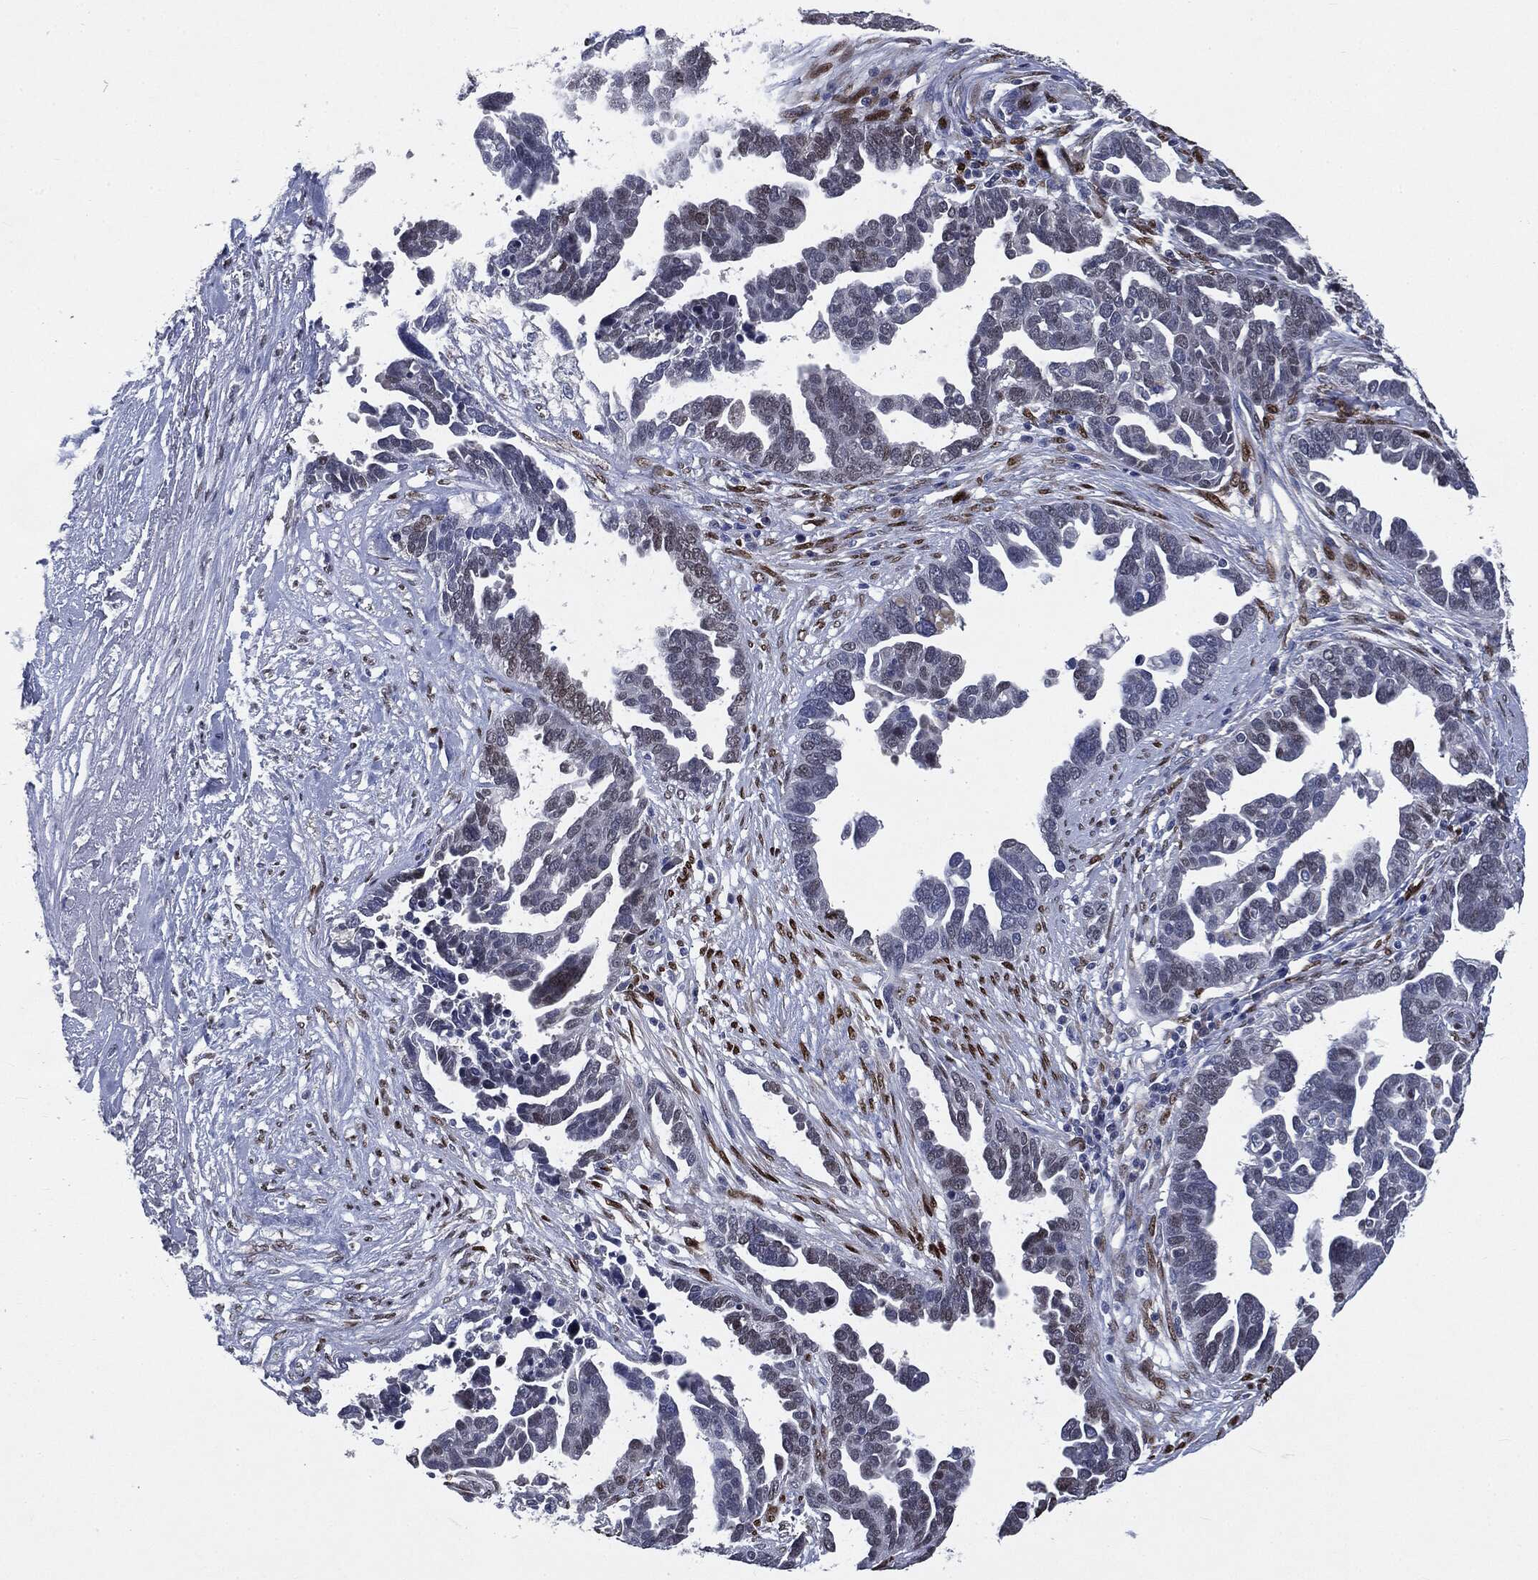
{"staining": {"intensity": "negative", "quantity": "none", "location": "none"}, "tissue": "ovarian cancer", "cell_type": "Tumor cells", "image_type": "cancer", "snomed": [{"axis": "morphology", "description": "Cystadenocarcinoma, serous, NOS"}, {"axis": "topography", "description": "Ovary"}], "caption": "Tumor cells are negative for brown protein staining in ovarian cancer.", "gene": "CASD1", "patient": {"sex": "female", "age": 54}}